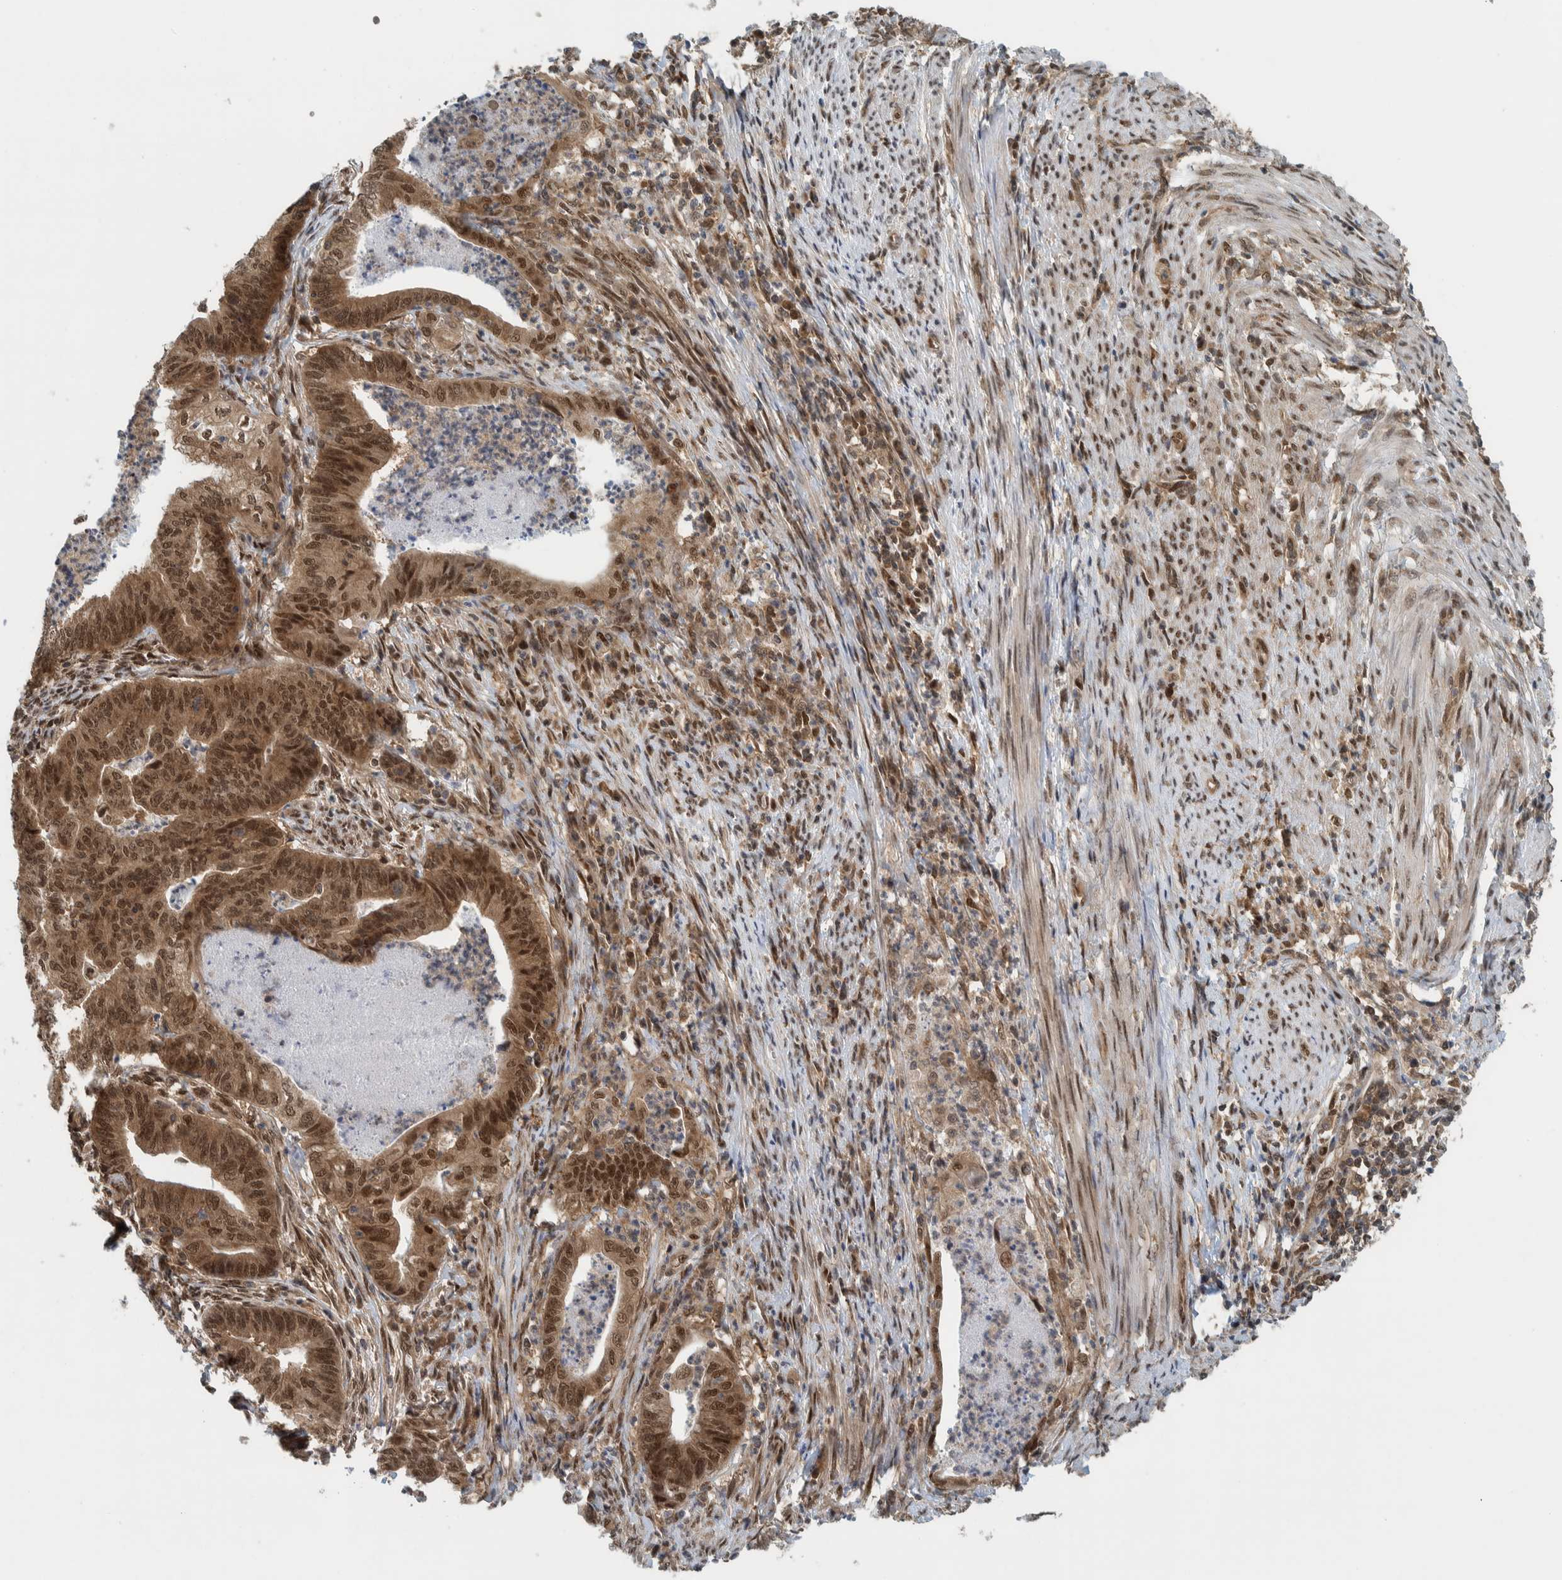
{"staining": {"intensity": "moderate", "quantity": ">75%", "location": "cytoplasmic/membranous,nuclear"}, "tissue": "endometrial cancer", "cell_type": "Tumor cells", "image_type": "cancer", "snomed": [{"axis": "morphology", "description": "Polyp, NOS"}, {"axis": "morphology", "description": "Adenocarcinoma, NOS"}, {"axis": "morphology", "description": "Adenoma, NOS"}, {"axis": "topography", "description": "Endometrium"}], "caption": "Endometrial cancer stained for a protein shows moderate cytoplasmic/membranous and nuclear positivity in tumor cells.", "gene": "COPS3", "patient": {"sex": "female", "age": 79}}